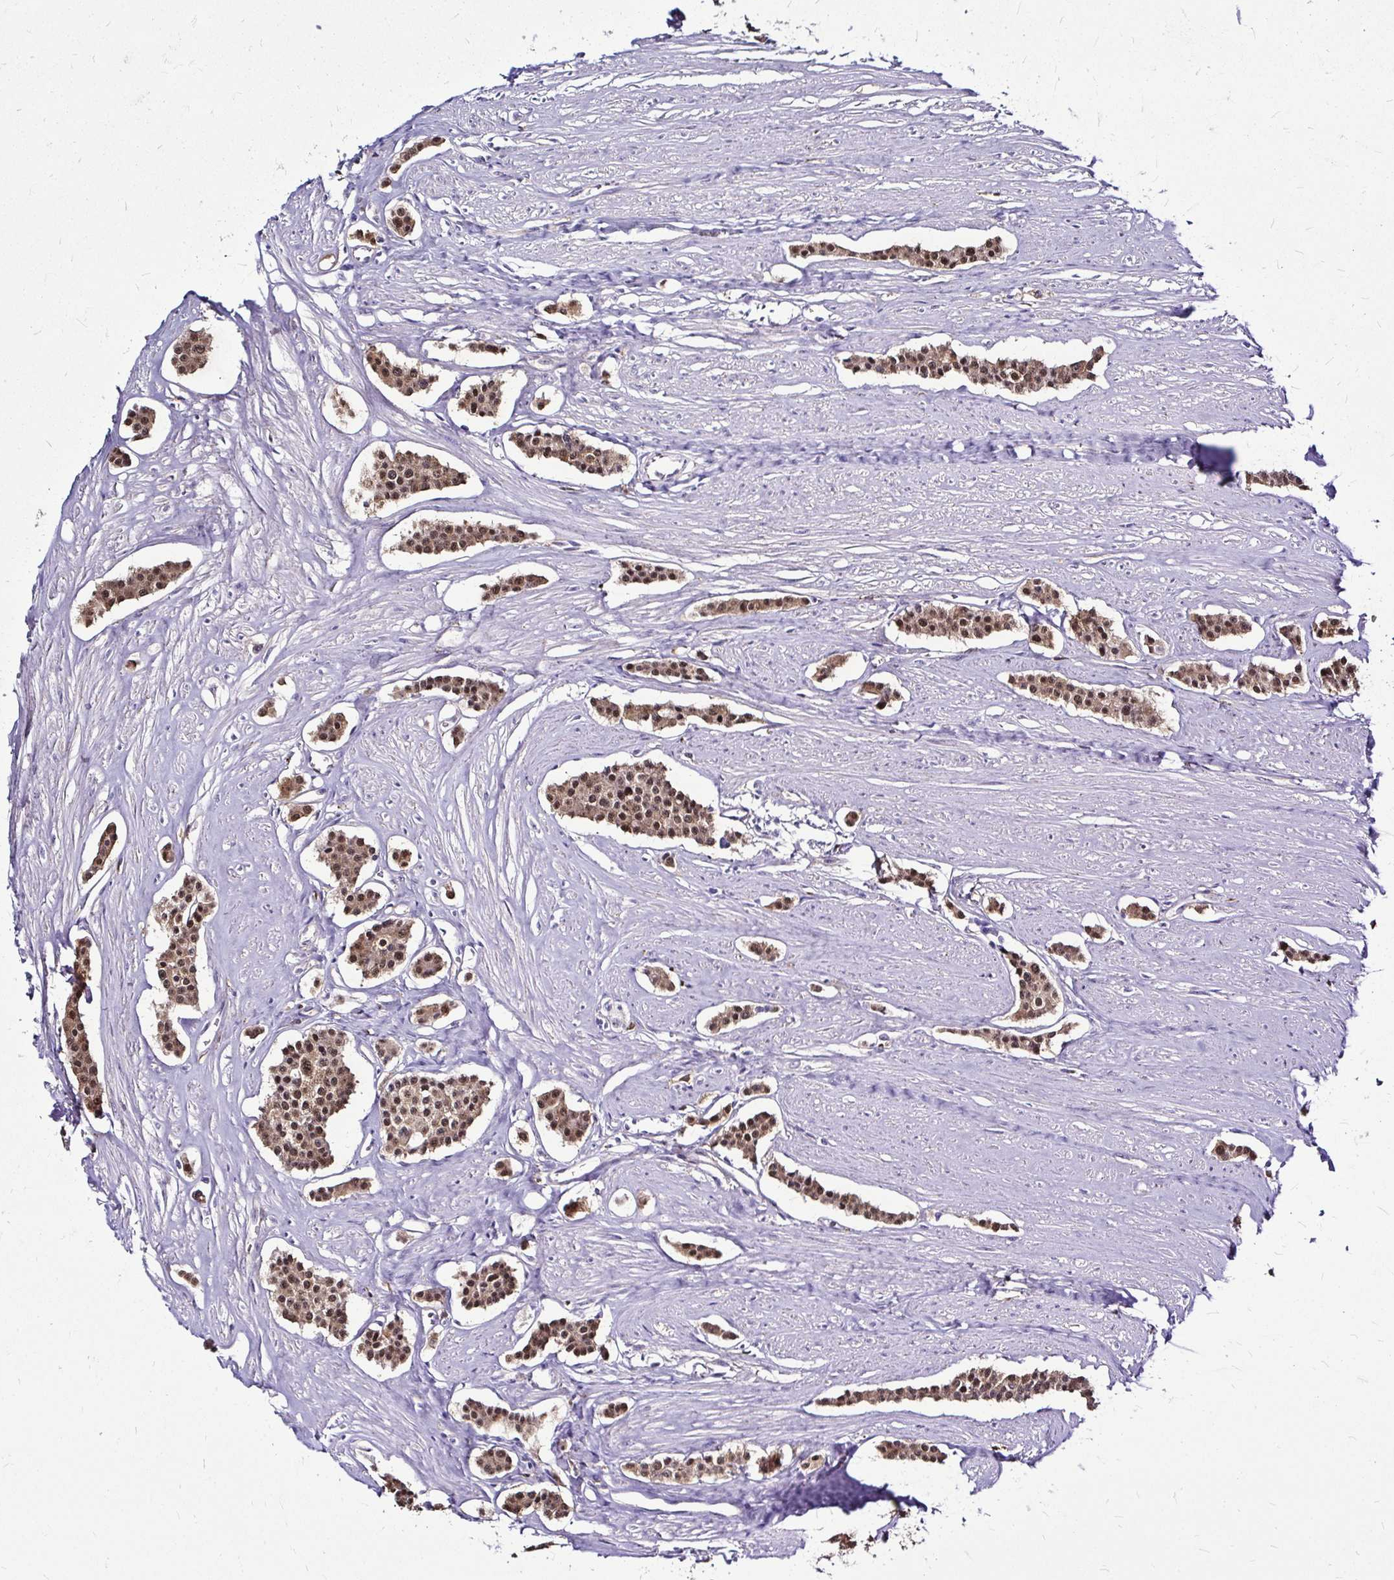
{"staining": {"intensity": "moderate", "quantity": ">75%", "location": "cytoplasmic/membranous,nuclear"}, "tissue": "carcinoid", "cell_type": "Tumor cells", "image_type": "cancer", "snomed": [{"axis": "morphology", "description": "Carcinoid, malignant, NOS"}, {"axis": "topography", "description": "Small intestine"}], "caption": "Immunohistochemistry (IHC) of carcinoid displays medium levels of moderate cytoplasmic/membranous and nuclear expression in approximately >75% of tumor cells.", "gene": "IDH1", "patient": {"sex": "male", "age": 60}}